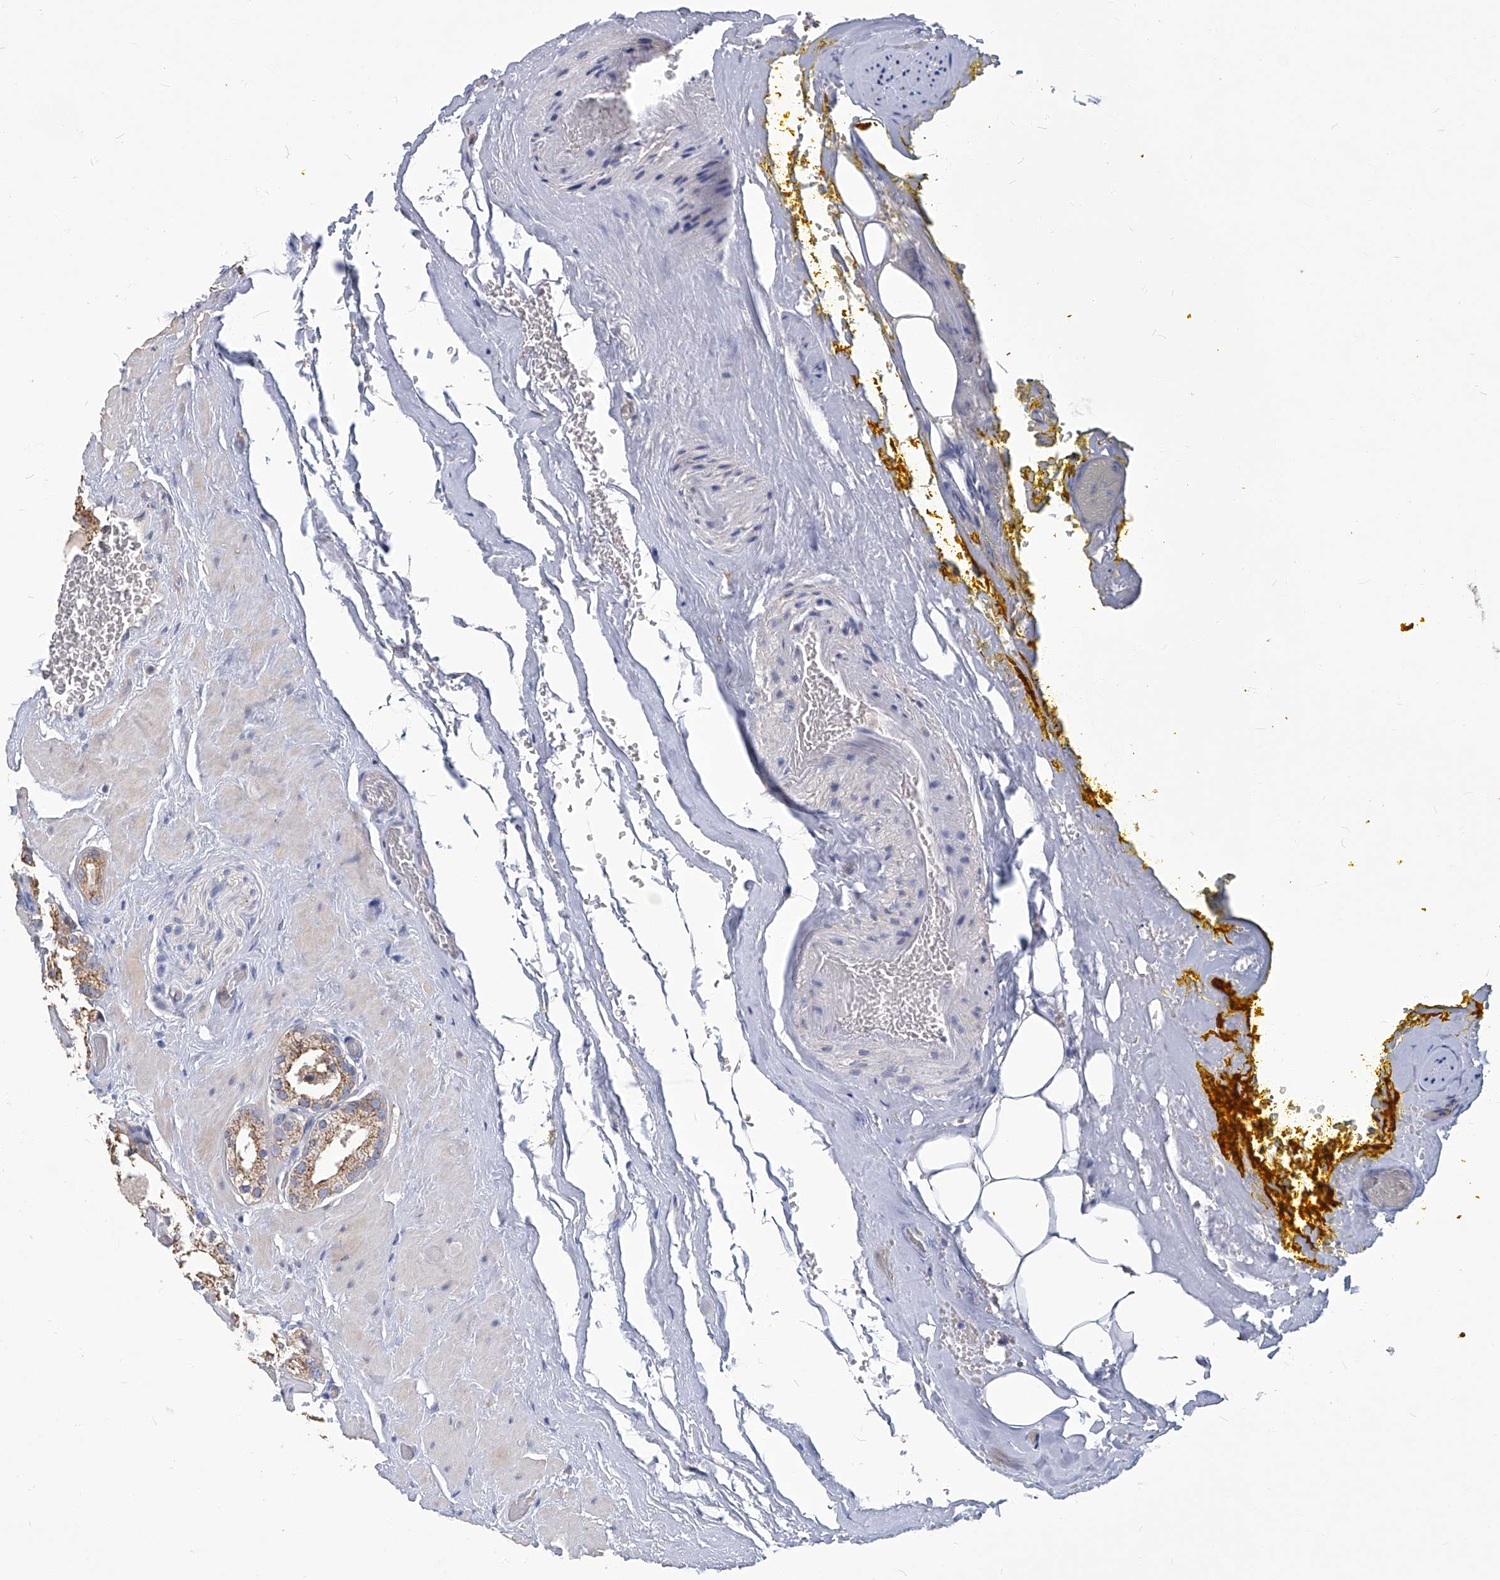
{"staining": {"intensity": "weak", "quantity": ">75%", "location": "cytoplasmic/membranous"}, "tissue": "prostate cancer", "cell_type": "Tumor cells", "image_type": "cancer", "snomed": [{"axis": "morphology", "description": "Adenocarcinoma, High grade"}, {"axis": "topography", "description": "Prostate"}], "caption": "Tumor cells exhibit weak cytoplasmic/membranous positivity in about >75% of cells in prostate adenocarcinoma (high-grade).", "gene": "TGFBR1", "patient": {"sex": "male", "age": 64}}